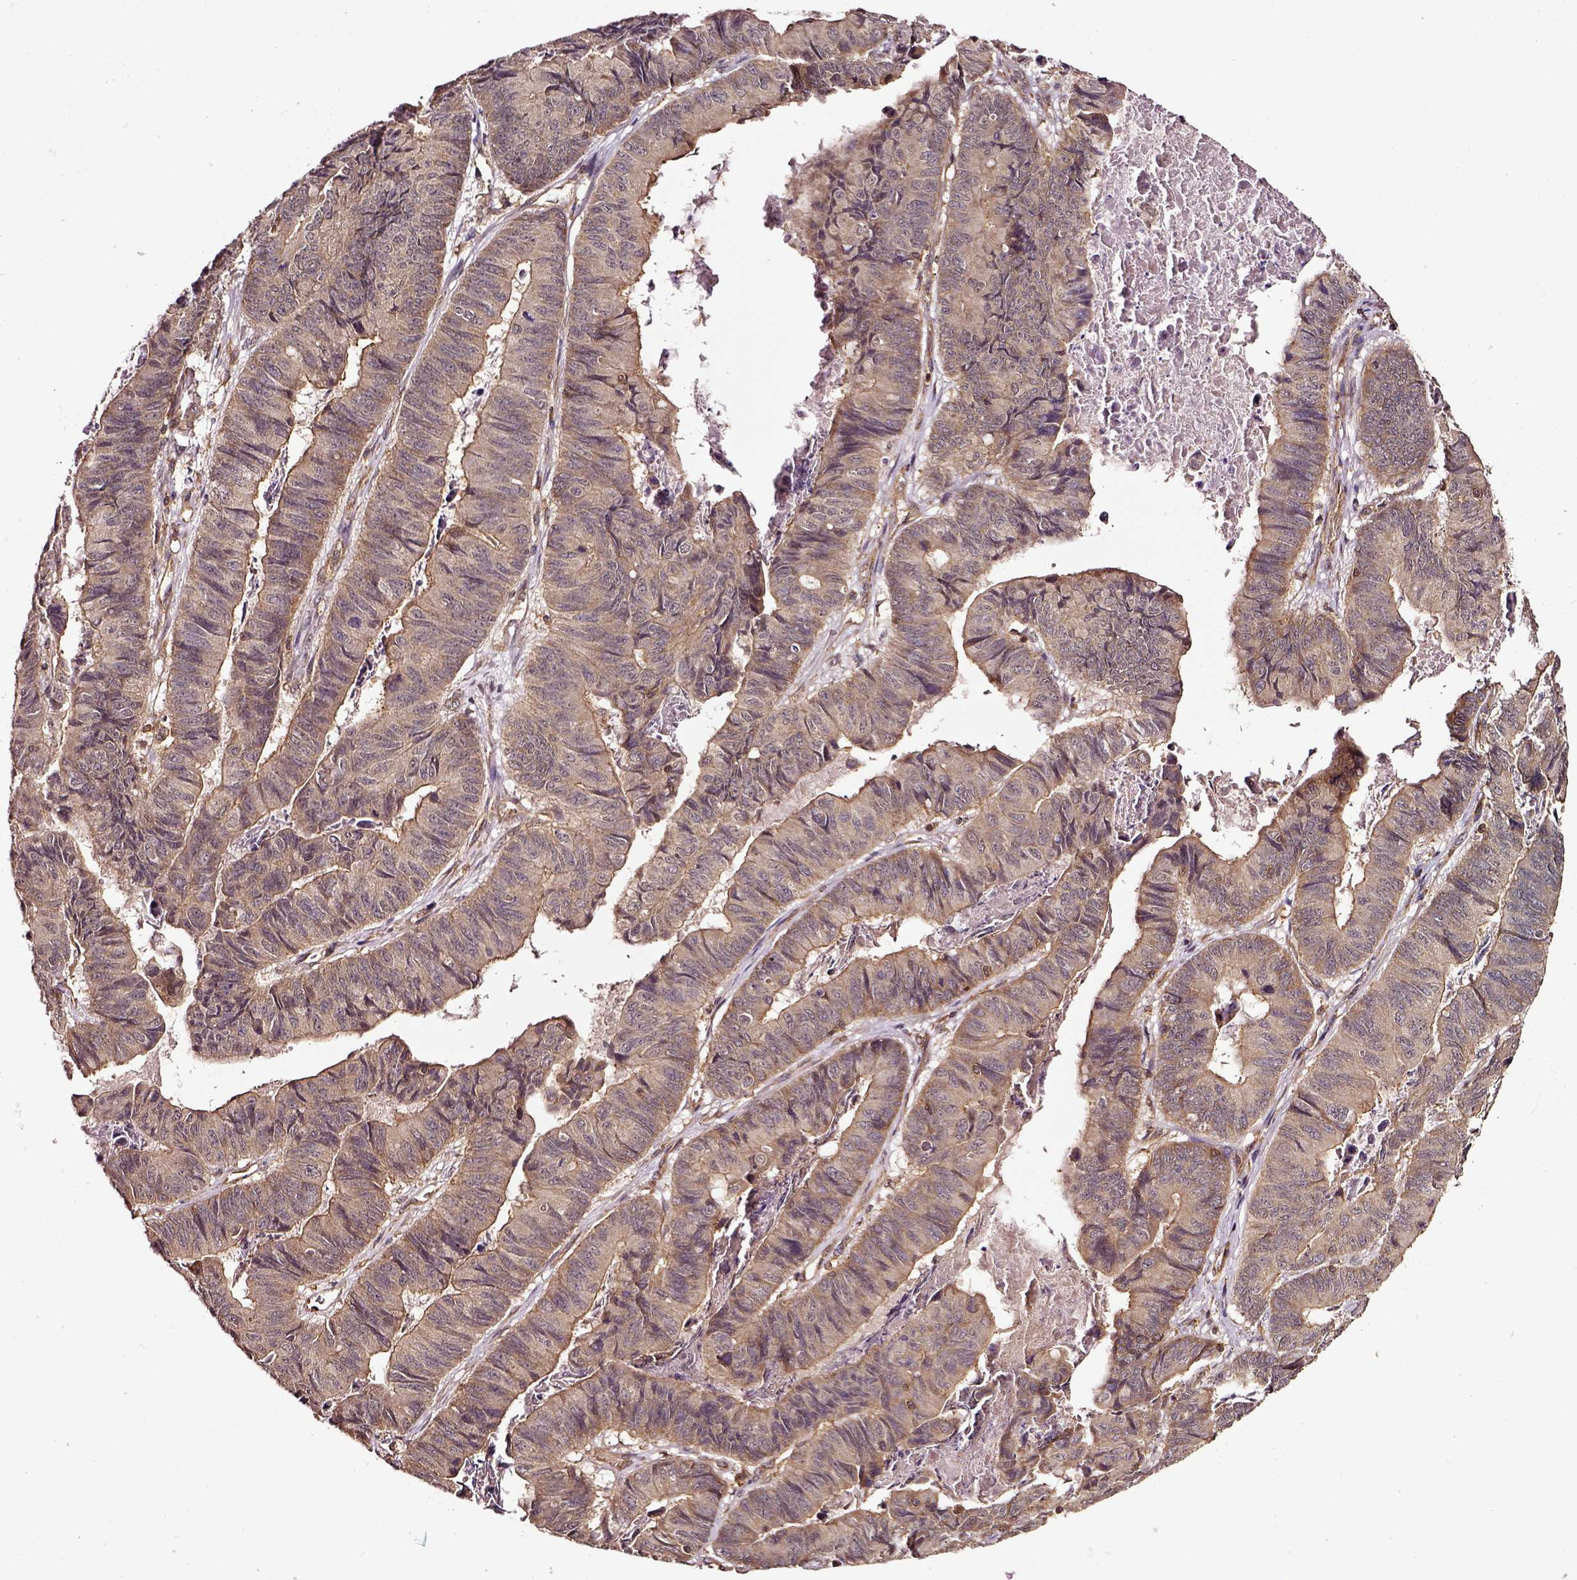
{"staining": {"intensity": "moderate", "quantity": ">75%", "location": "cytoplasmic/membranous"}, "tissue": "stomach cancer", "cell_type": "Tumor cells", "image_type": "cancer", "snomed": [{"axis": "morphology", "description": "Adenocarcinoma, NOS"}, {"axis": "topography", "description": "Stomach, lower"}], "caption": "The immunohistochemical stain labels moderate cytoplasmic/membranous staining in tumor cells of stomach adenocarcinoma tissue. (brown staining indicates protein expression, while blue staining denotes nuclei).", "gene": "RASSF5", "patient": {"sex": "male", "age": 77}}